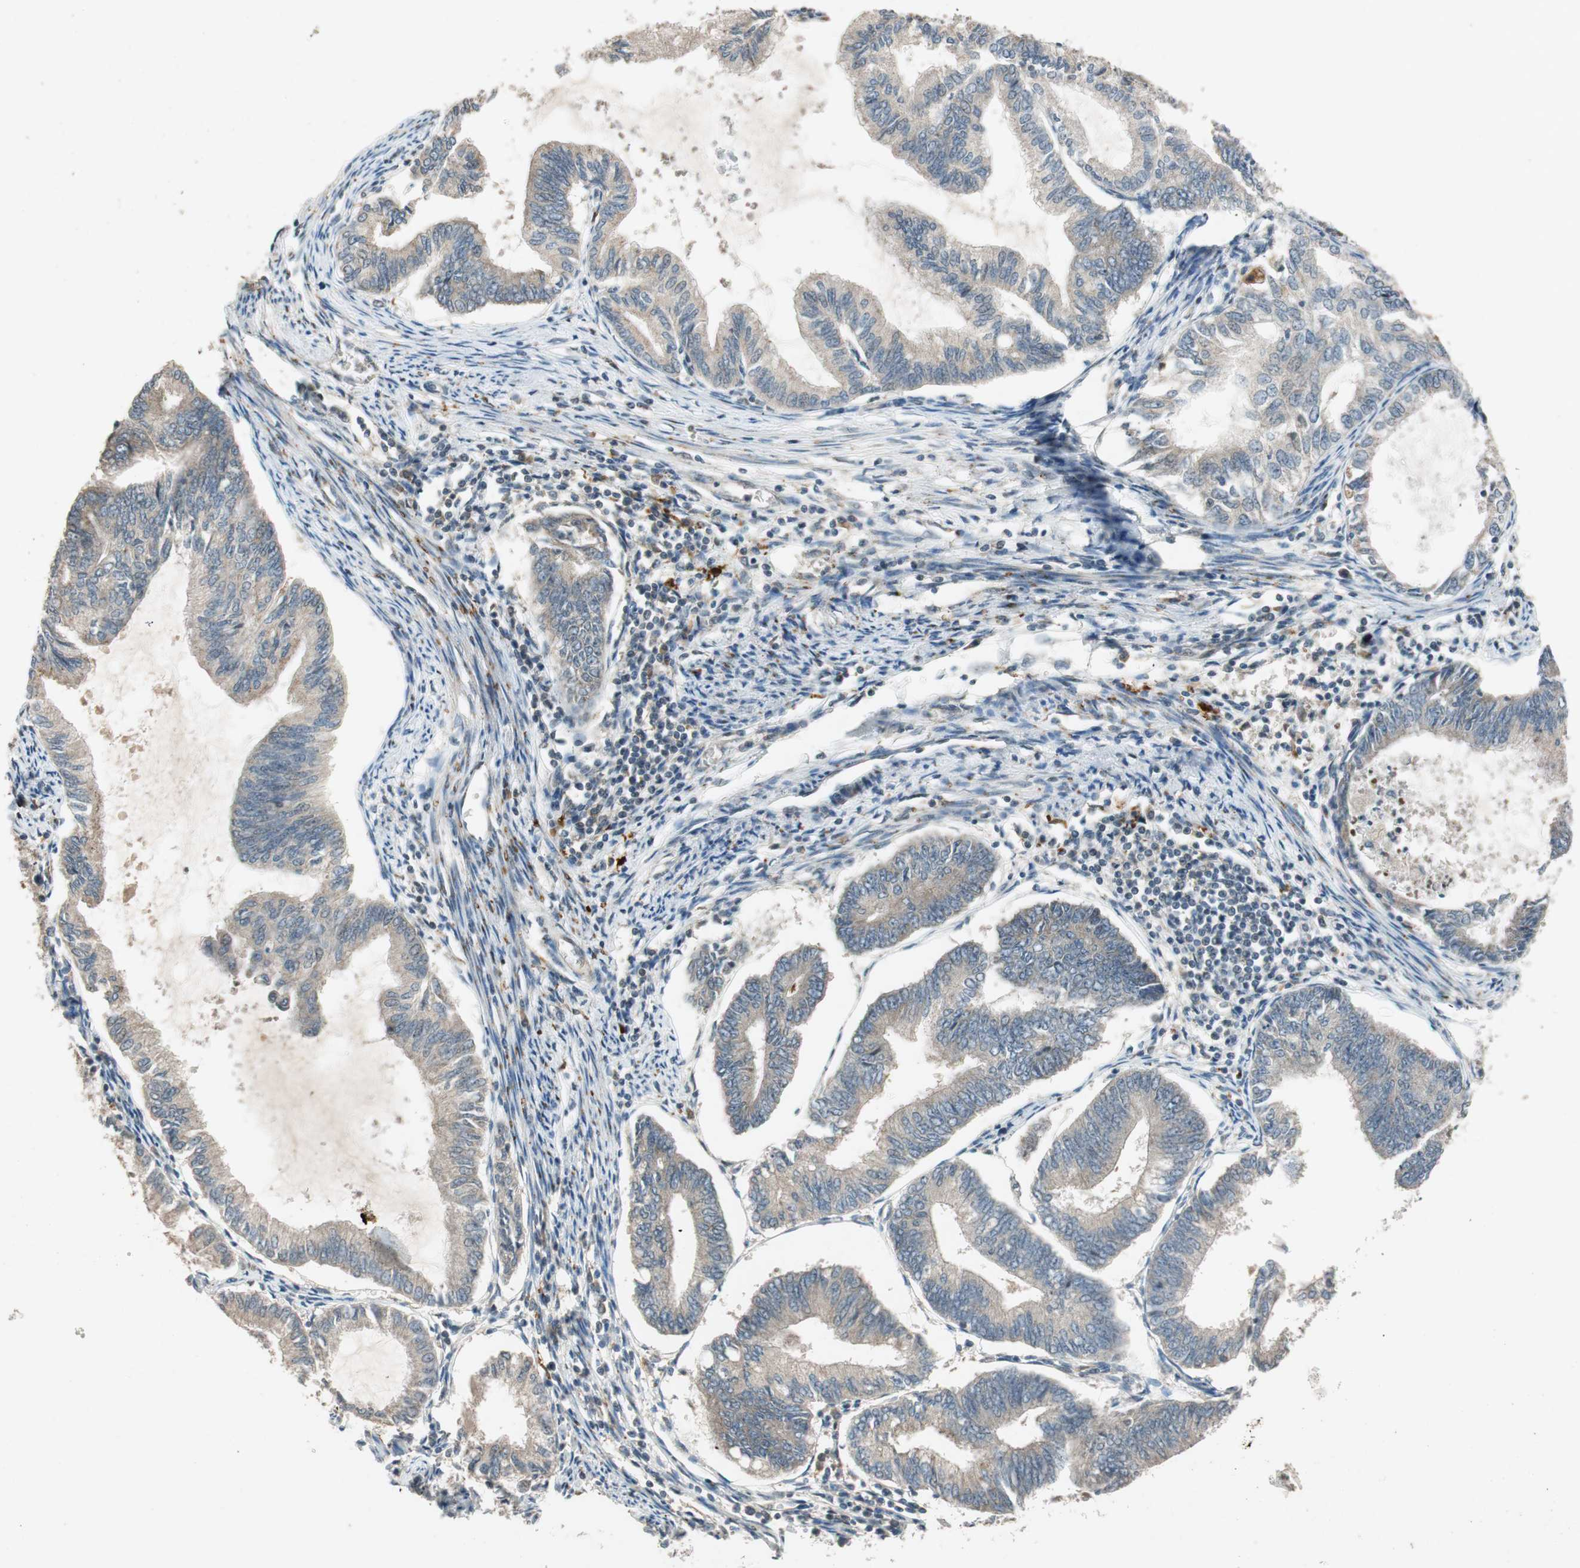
{"staining": {"intensity": "weak", "quantity": ">75%", "location": "cytoplasmic/membranous"}, "tissue": "endometrial cancer", "cell_type": "Tumor cells", "image_type": "cancer", "snomed": [{"axis": "morphology", "description": "Adenocarcinoma, NOS"}, {"axis": "topography", "description": "Endometrium"}], "caption": "IHC (DAB (3,3'-diaminobenzidine)) staining of human endometrial cancer (adenocarcinoma) displays weak cytoplasmic/membranous protein expression in approximately >75% of tumor cells. (Stains: DAB (3,3'-diaminobenzidine) in brown, nuclei in blue, Microscopy: brightfield microscopy at high magnification).", "gene": "GLB1", "patient": {"sex": "female", "age": 86}}